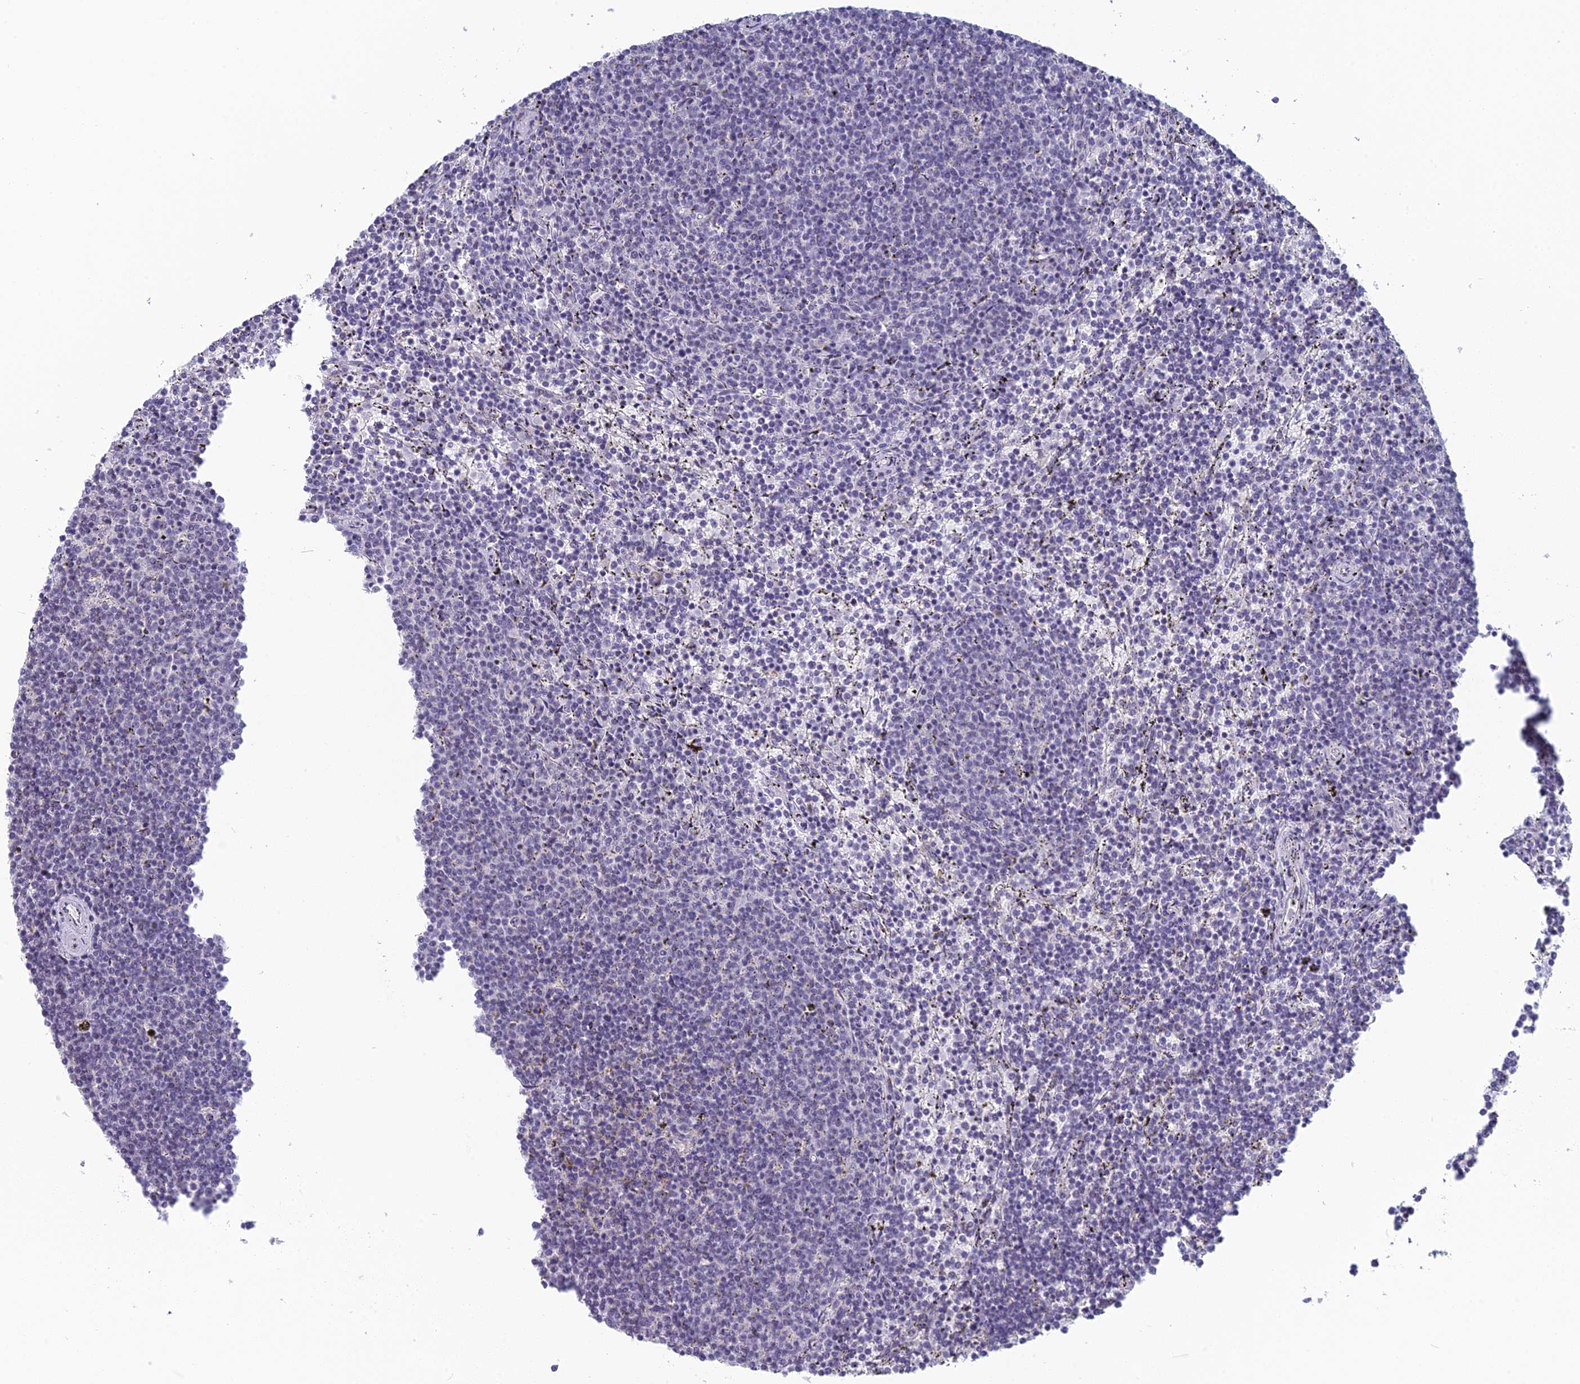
{"staining": {"intensity": "negative", "quantity": "none", "location": "none"}, "tissue": "lymphoma", "cell_type": "Tumor cells", "image_type": "cancer", "snomed": [{"axis": "morphology", "description": "Malignant lymphoma, non-Hodgkin's type, Low grade"}, {"axis": "topography", "description": "Spleen"}], "caption": "The histopathology image exhibits no staining of tumor cells in lymphoma.", "gene": "MT-CO3", "patient": {"sex": "female", "age": 50}}